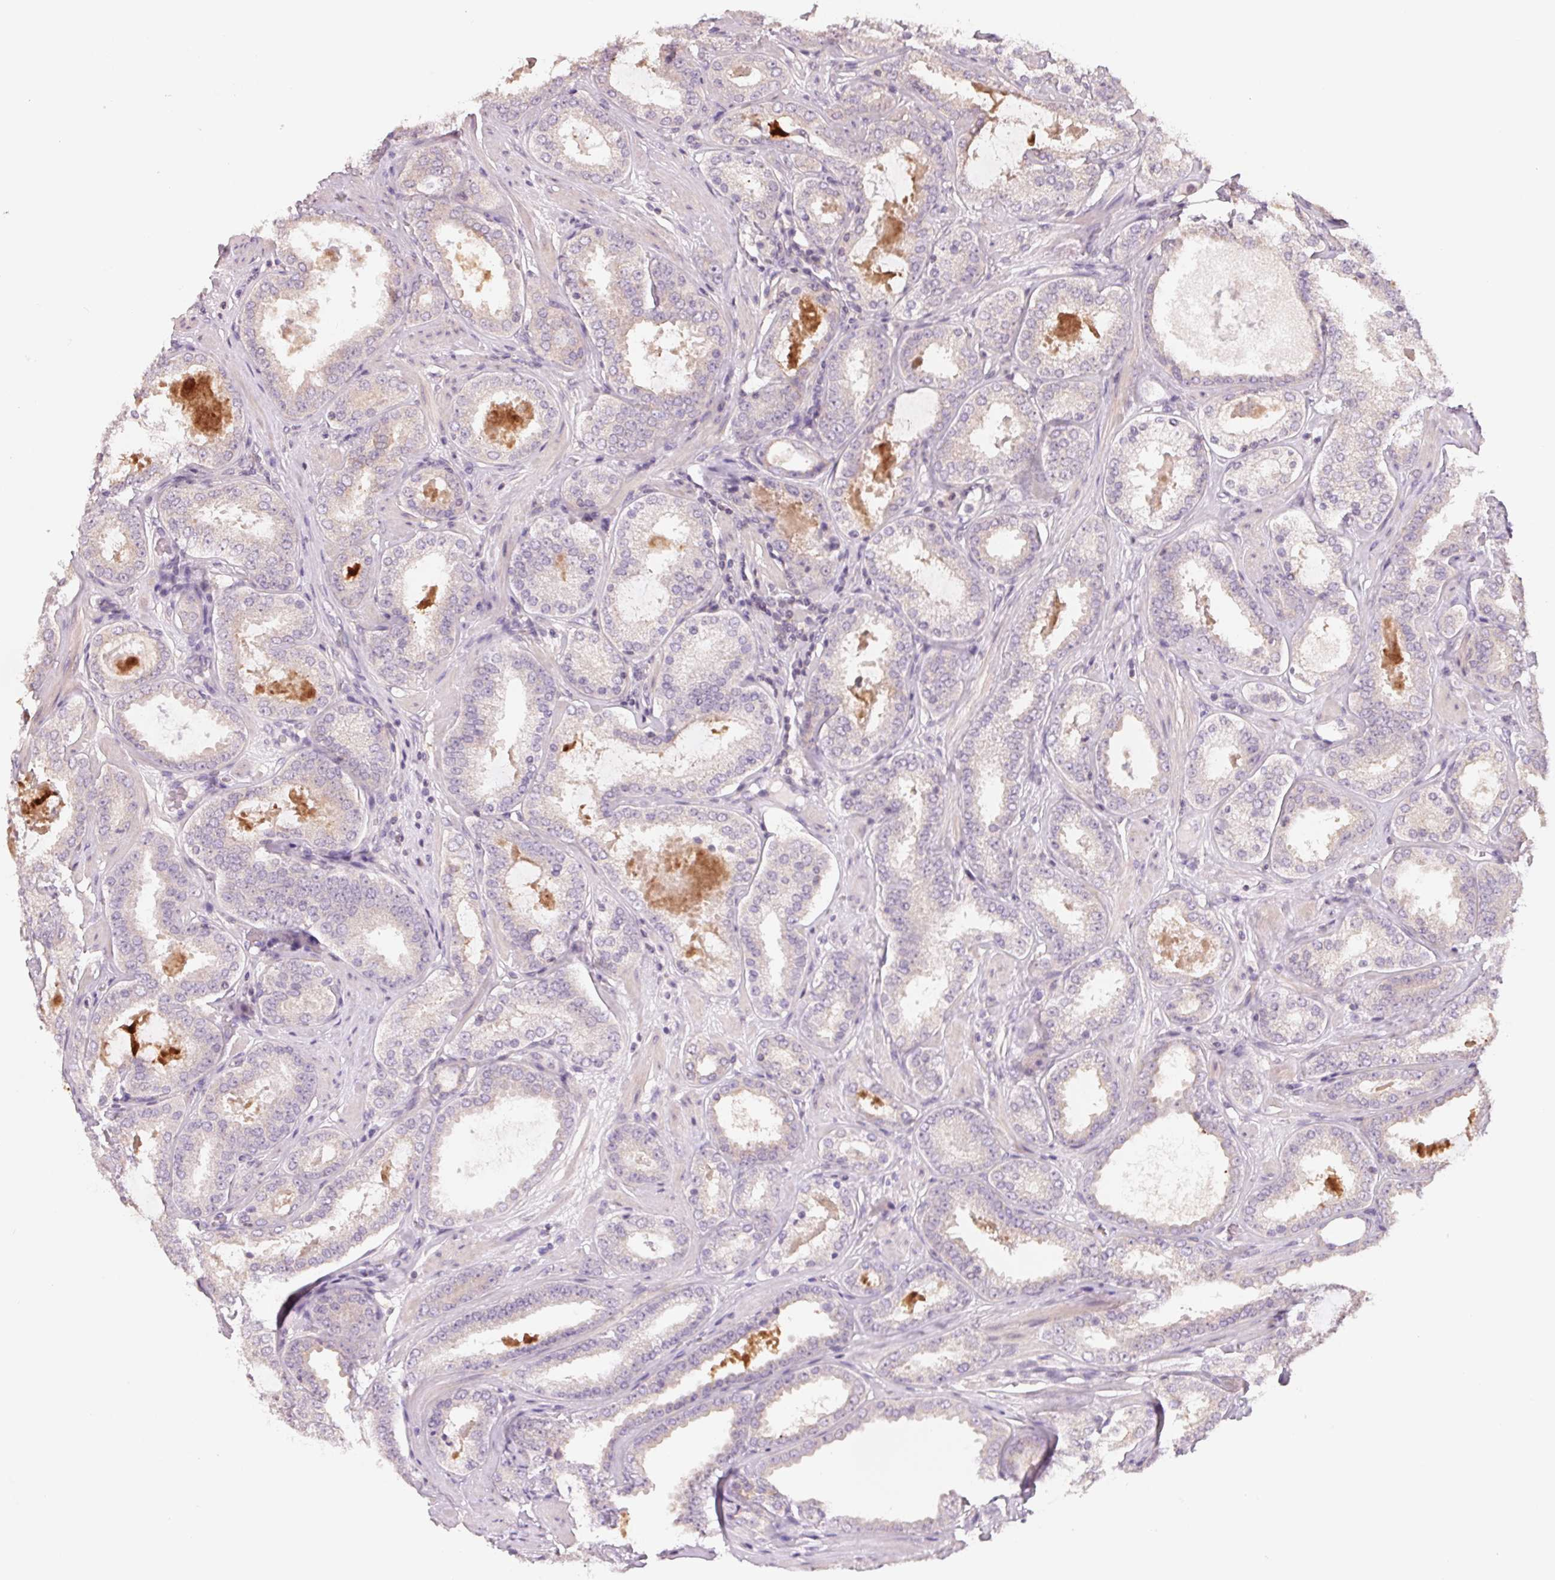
{"staining": {"intensity": "negative", "quantity": "none", "location": "none"}, "tissue": "prostate cancer", "cell_type": "Tumor cells", "image_type": "cancer", "snomed": [{"axis": "morphology", "description": "Adenocarcinoma, High grade"}, {"axis": "topography", "description": "Prostate"}], "caption": "Photomicrograph shows no protein staining in tumor cells of prostate cancer tissue.", "gene": "VTCN1", "patient": {"sex": "male", "age": 63}}